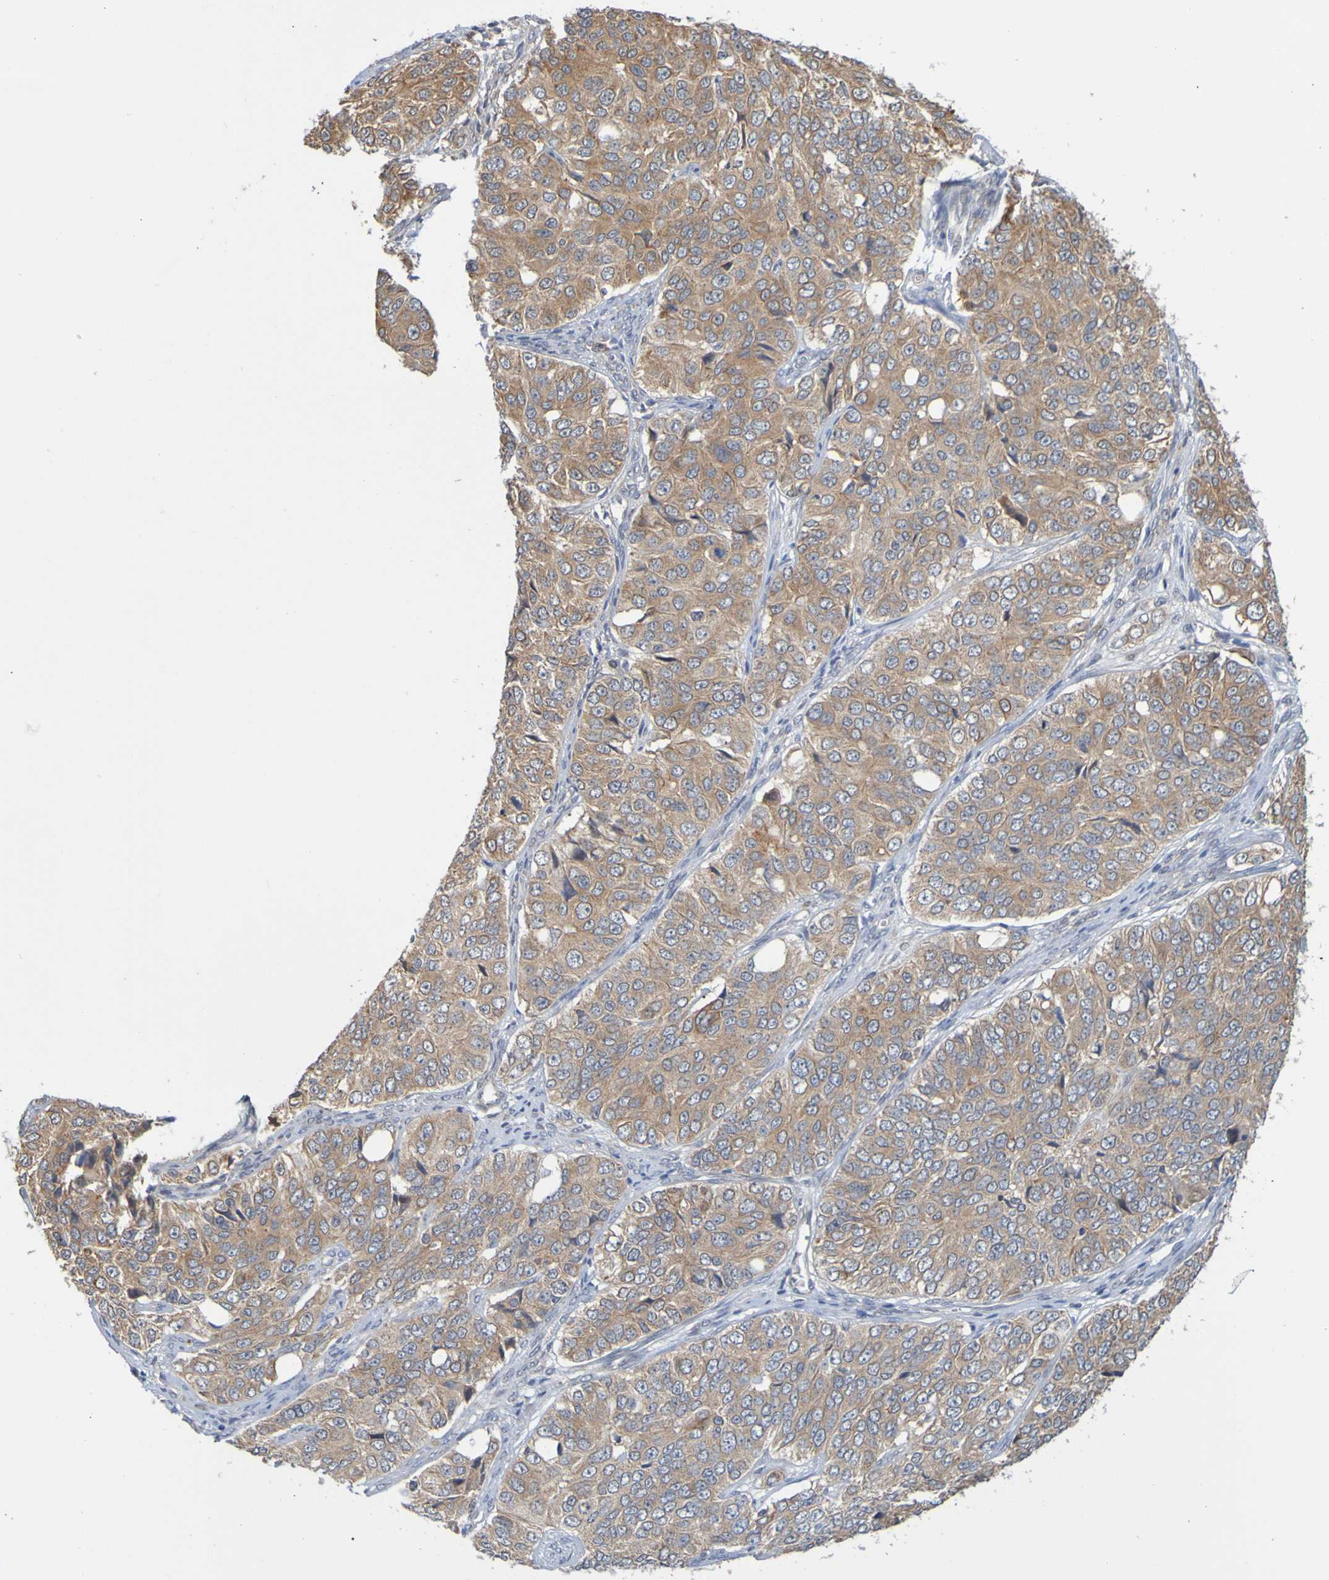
{"staining": {"intensity": "moderate", "quantity": ">75%", "location": "cytoplasmic/membranous"}, "tissue": "ovarian cancer", "cell_type": "Tumor cells", "image_type": "cancer", "snomed": [{"axis": "morphology", "description": "Carcinoma, endometroid"}, {"axis": "topography", "description": "Ovary"}], "caption": "Moderate cytoplasmic/membranous protein positivity is identified in about >75% of tumor cells in endometroid carcinoma (ovarian).", "gene": "NAV2", "patient": {"sex": "female", "age": 51}}